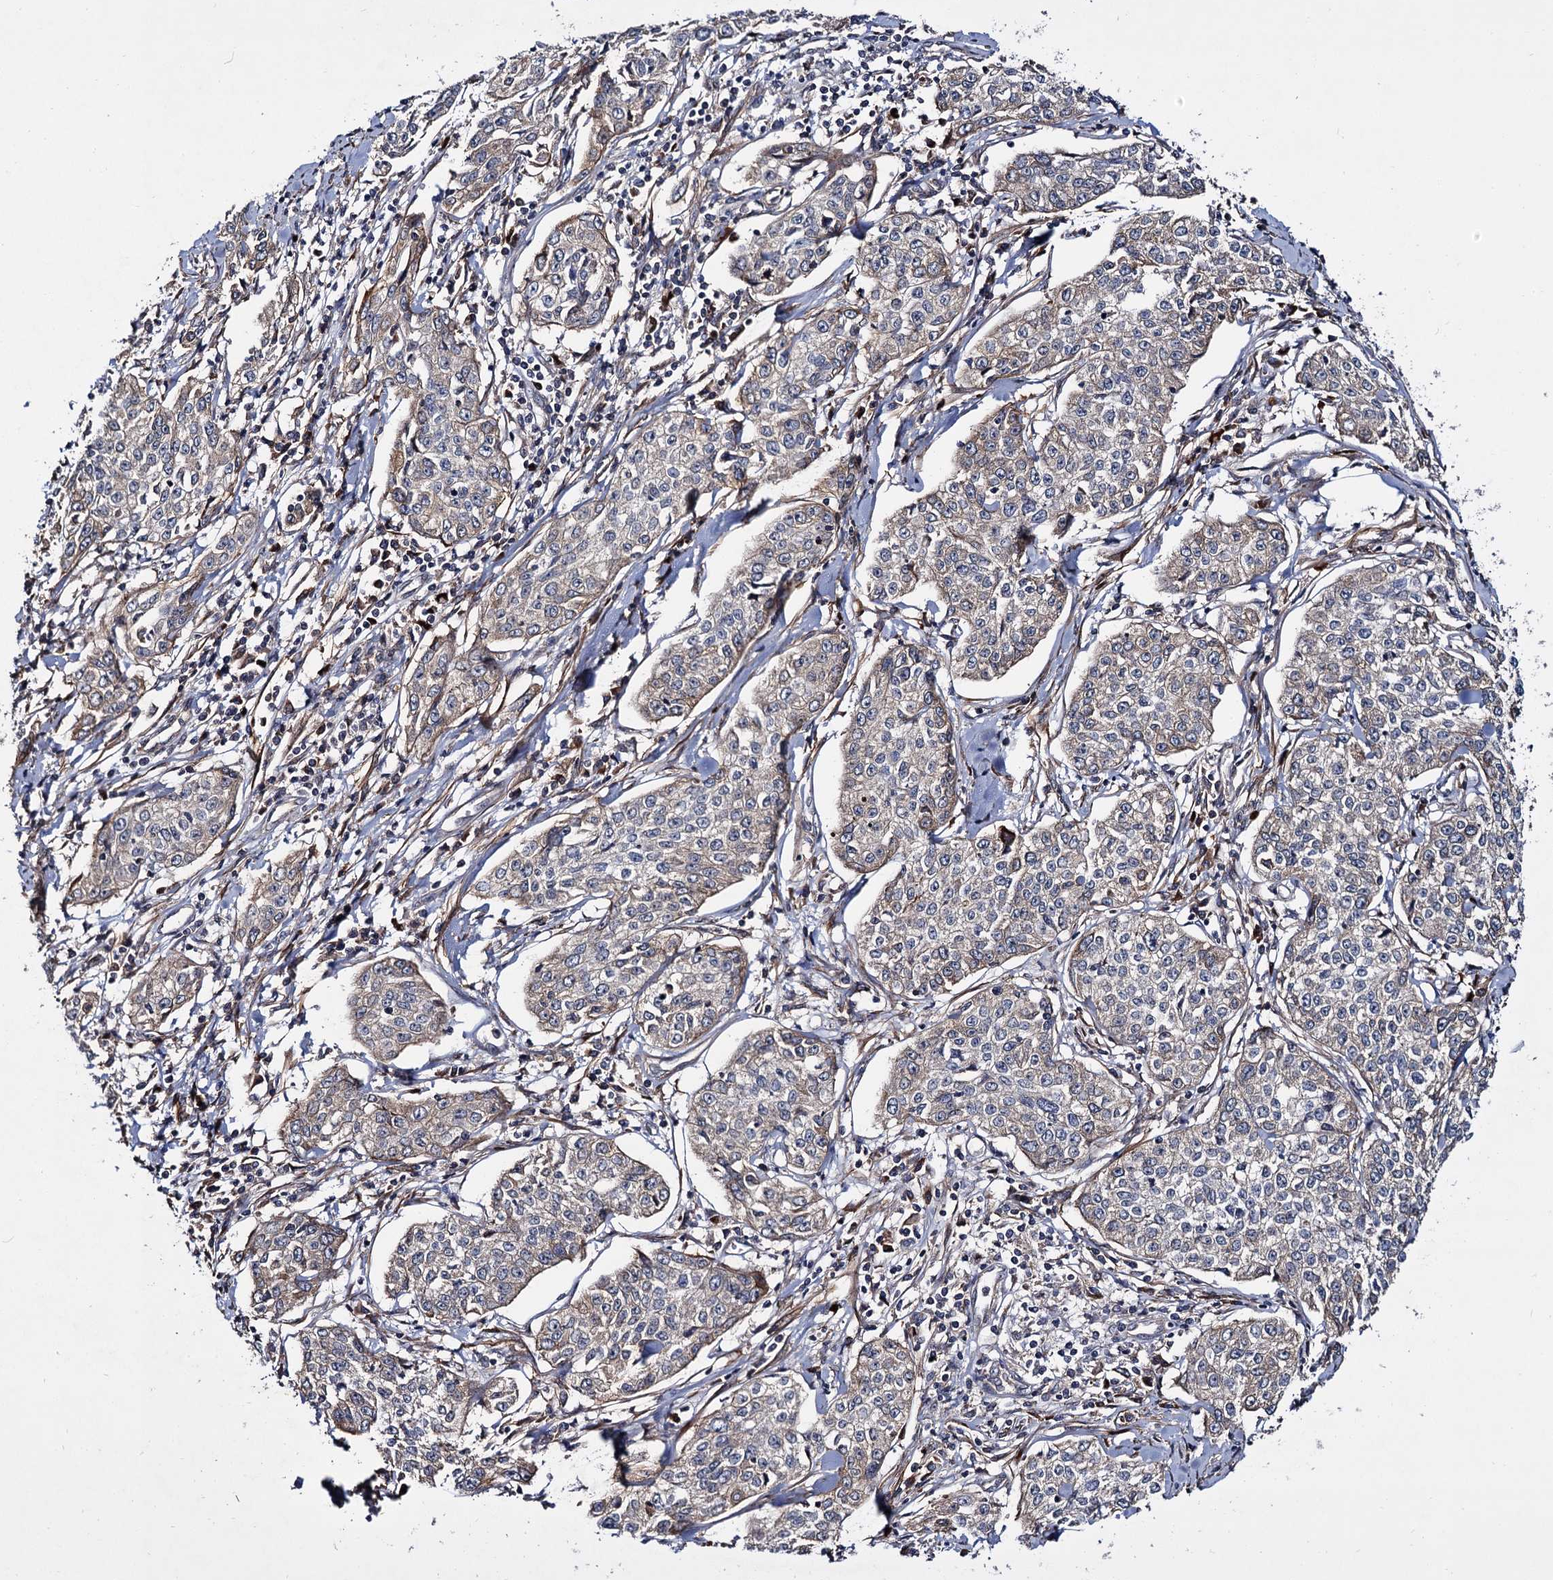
{"staining": {"intensity": "negative", "quantity": "none", "location": "none"}, "tissue": "cervical cancer", "cell_type": "Tumor cells", "image_type": "cancer", "snomed": [{"axis": "morphology", "description": "Squamous cell carcinoma, NOS"}, {"axis": "topography", "description": "Cervix"}], "caption": "Protein analysis of squamous cell carcinoma (cervical) shows no significant staining in tumor cells.", "gene": "ISM2", "patient": {"sex": "female", "age": 35}}